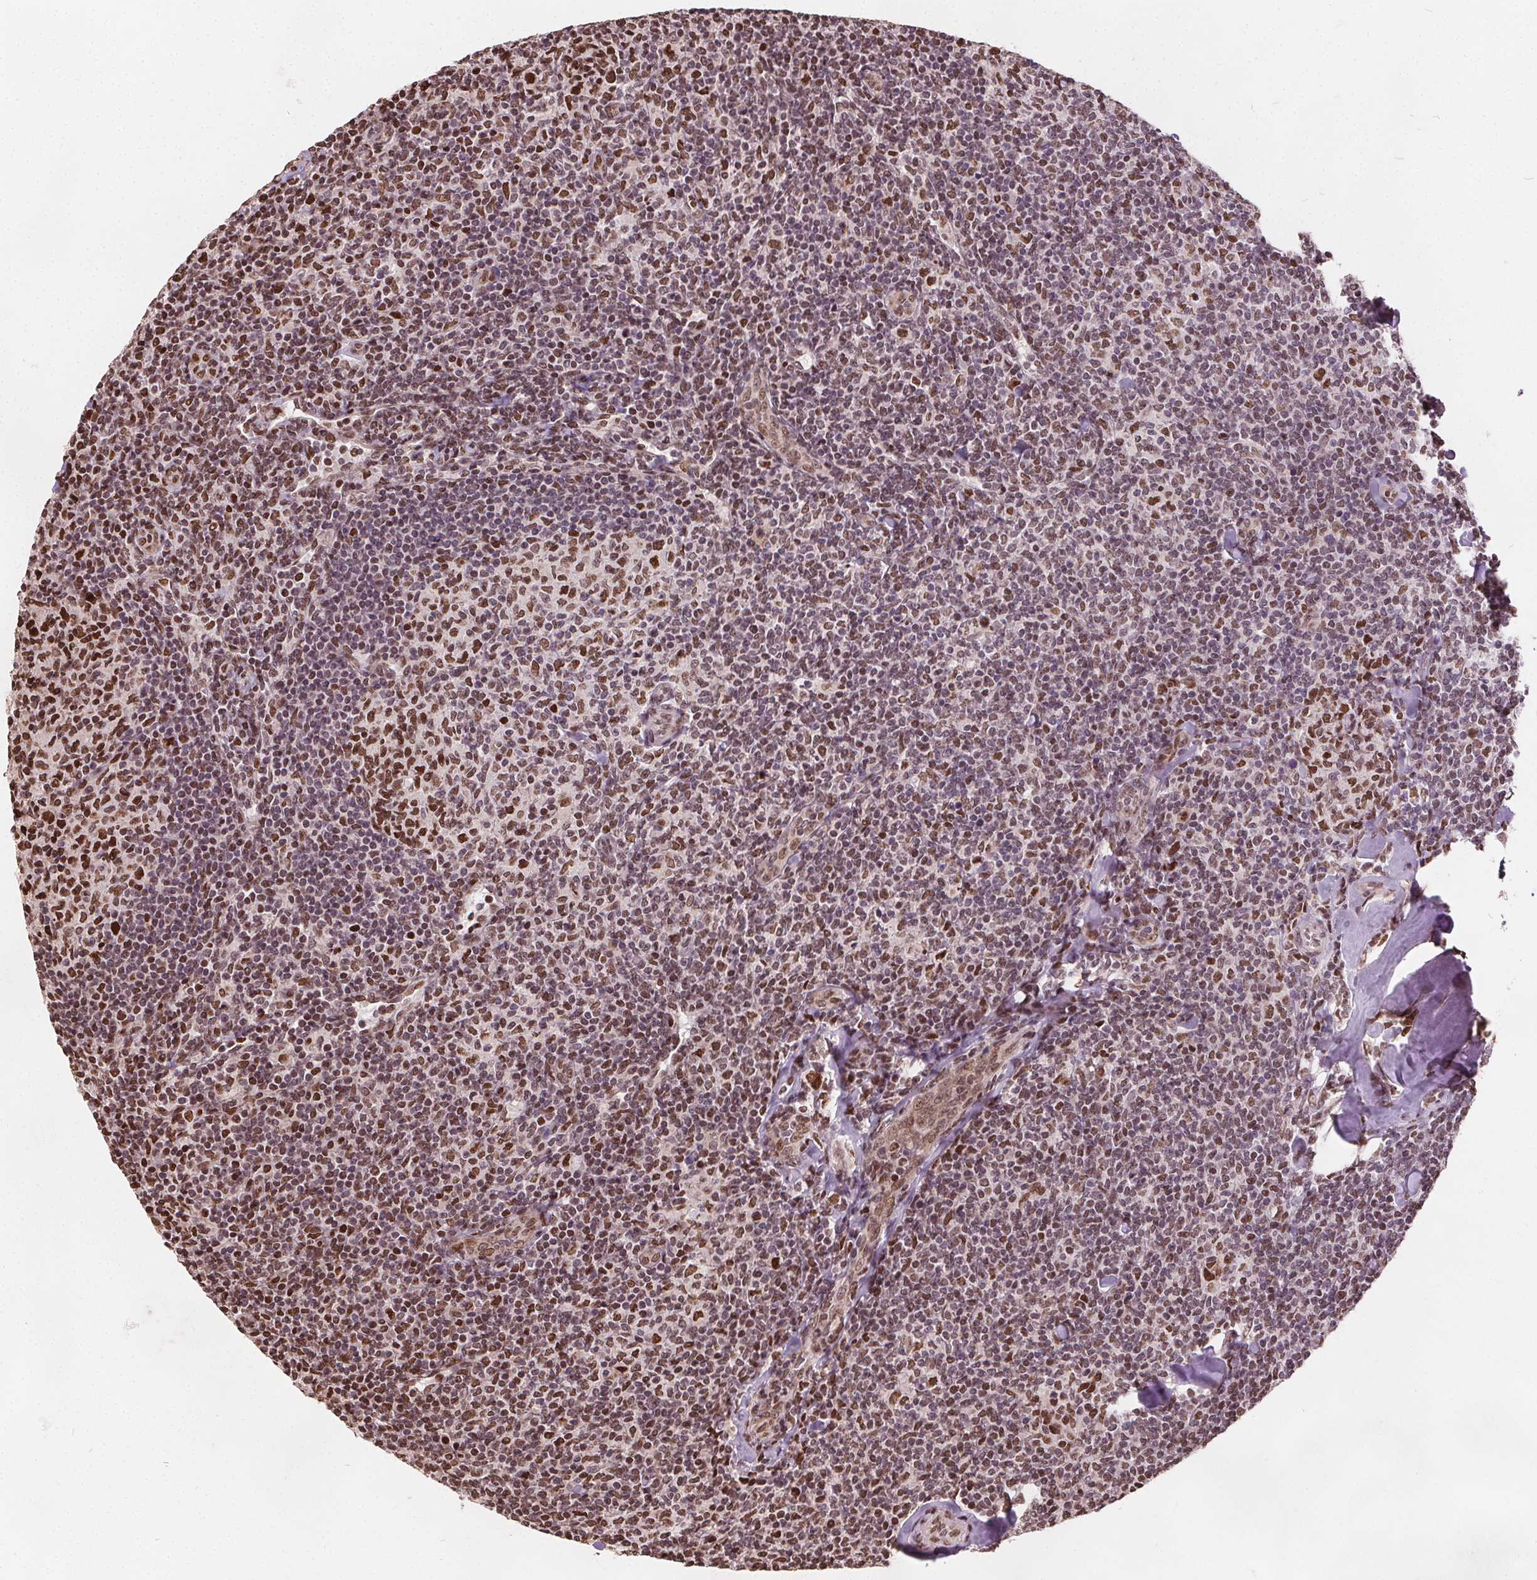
{"staining": {"intensity": "moderate", "quantity": ">75%", "location": "nuclear"}, "tissue": "lymphoma", "cell_type": "Tumor cells", "image_type": "cancer", "snomed": [{"axis": "morphology", "description": "Malignant lymphoma, non-Hodgkin's type, Low grade"}, {"axis": "topography", "description": "Lymph node"}], "caption": "This is an image of immunohistochemistry staining of low-grade malignant lymphoma, non-Hodgkin's type, which shows moderate expression in the nuclear of tumor cells.", "gene": "ISLR2", "patient": {"sex": "female", "age": 56}}